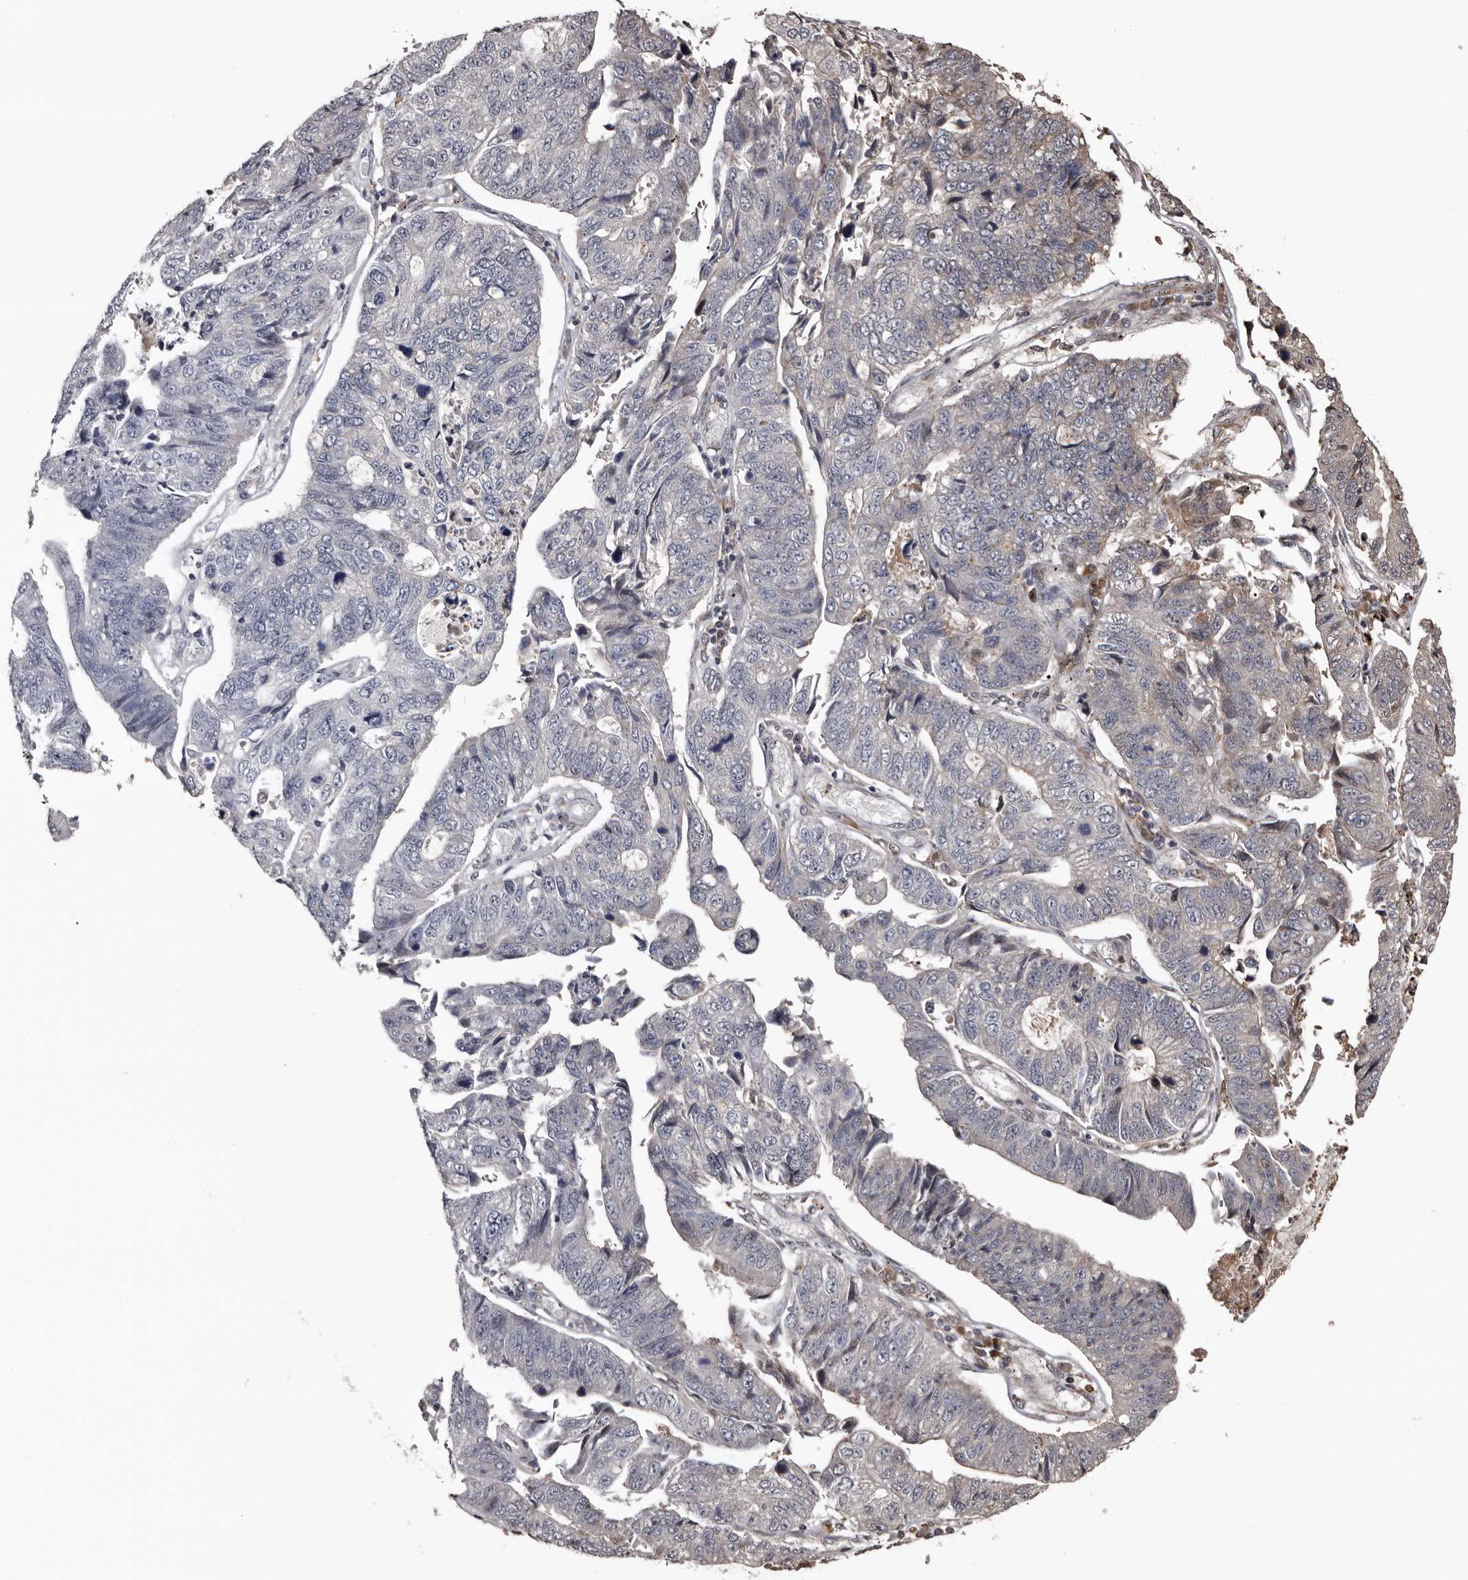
{"staining": {"intensity": "weak", "quantity": "<25%", "location": "cytoplasmic/membranous"}, "tissue": "stomach cancer", "cell_type": "Tumor cells", "image_type": "cancer", "snomed": [{"axis": "morphology", "description": "Adenocarcinoma, NOS"}, {"axis": "topography", "description": "Stomach"}], "caption": "This histopathology image is of stomach cancer stained with immunohistochemistry (IHC) to label a protein in brown with the nuclei are counter-stained blue. There is no positivity in tumor cells.", "gene": "SERTAD4", "patient": {"sex": "male", "age": 59}}